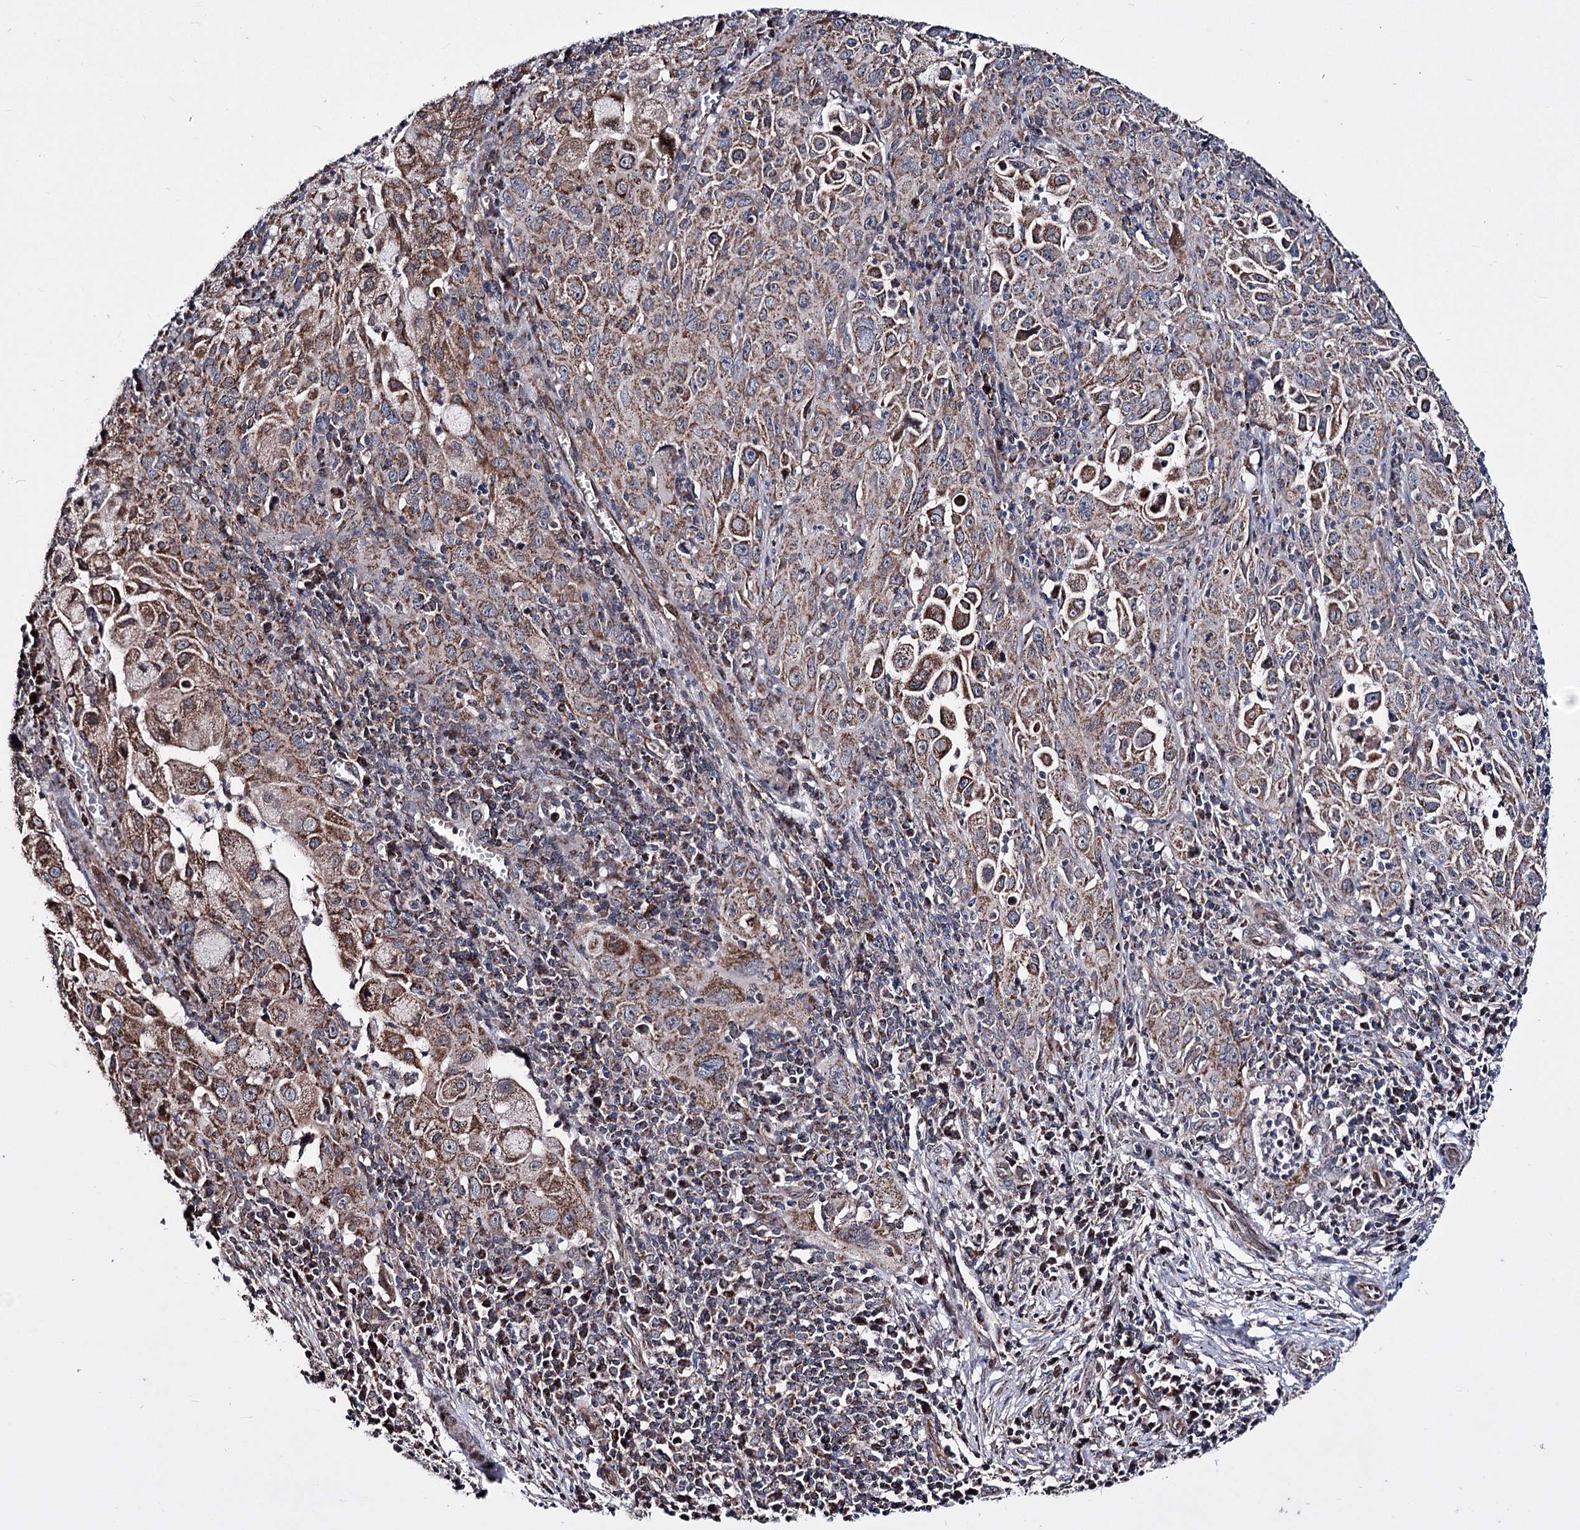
{"staining": {"intensity": "moderate", "quantity": ">75%", "location": "cytoplasmic/membranous"}, "tissue": "cervical cancer", "cell_type": "Tumor cells", "image_type": "cancer", "snomed": [{"axis": "morphology", "description": "Squamous cell carcinoma, NOS"}, {"axis": "topography", "description": "Cervix"}], "caption": "Moderate cytoplasmic/membranous staining is present in approximately >75% of tumor cells in cervical cancer. (Brightfield microscopy of DAB IHC at high magnification).", "gene": "CREB3L4", "patient": {"sex": "female", "age": 42}}